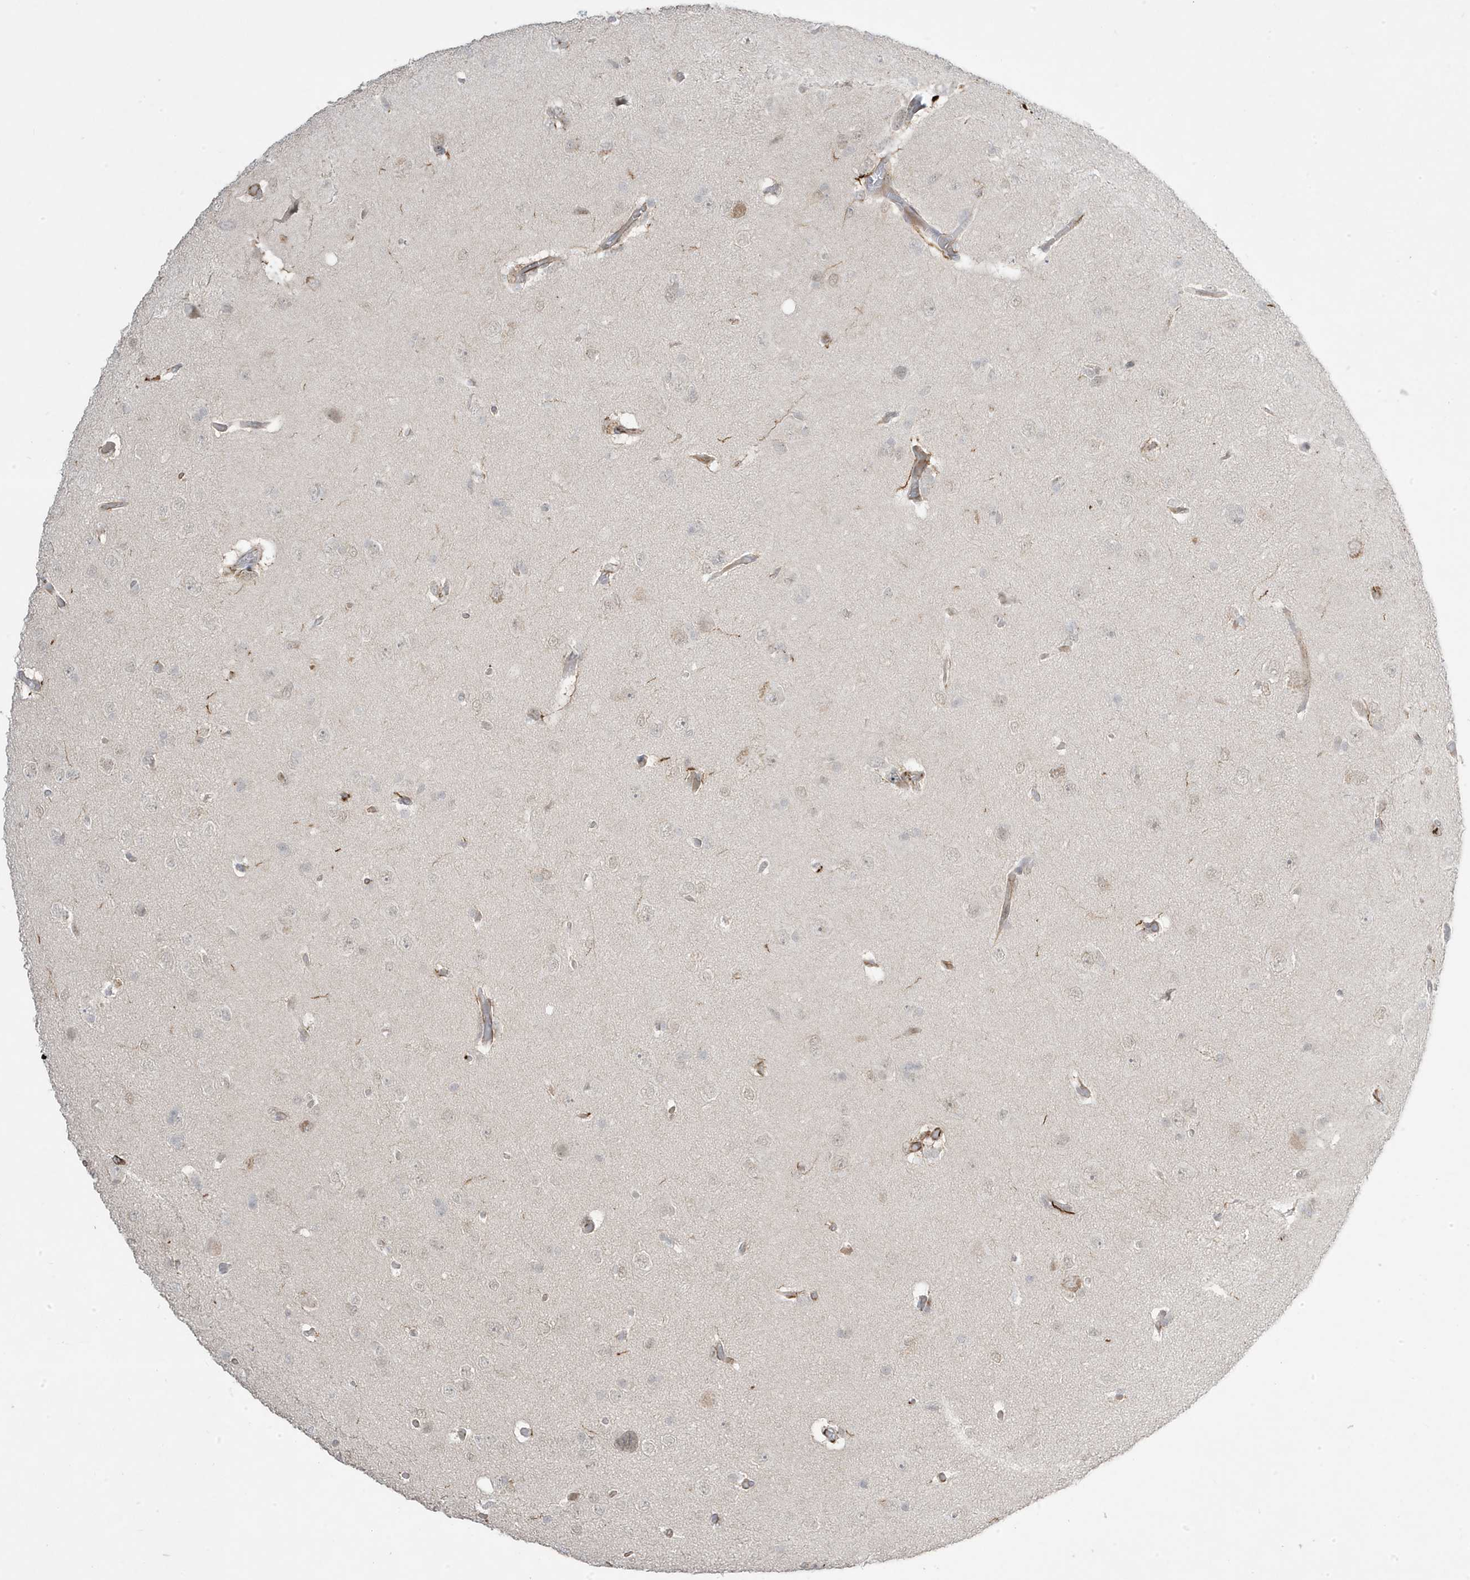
{"staining": {"intensity": "weak", "quantity": "<25%", "location": "nuclear"}, "tissue": "glioma", "cell_type": "Tumor cells", "image_type": "cancer", "snomed": [{"axis": "morphology", "description": "Glioma, malignant, High grade"}, {"axis": "topography", "description": "Brain"}], "caption": "Immunohistochemical staining of high-grade glioma (malignant) displays no significant positivity in tumor cells.", "gene": "ADAMTSL3", "patient": {"sex": "female", "age": 59}}